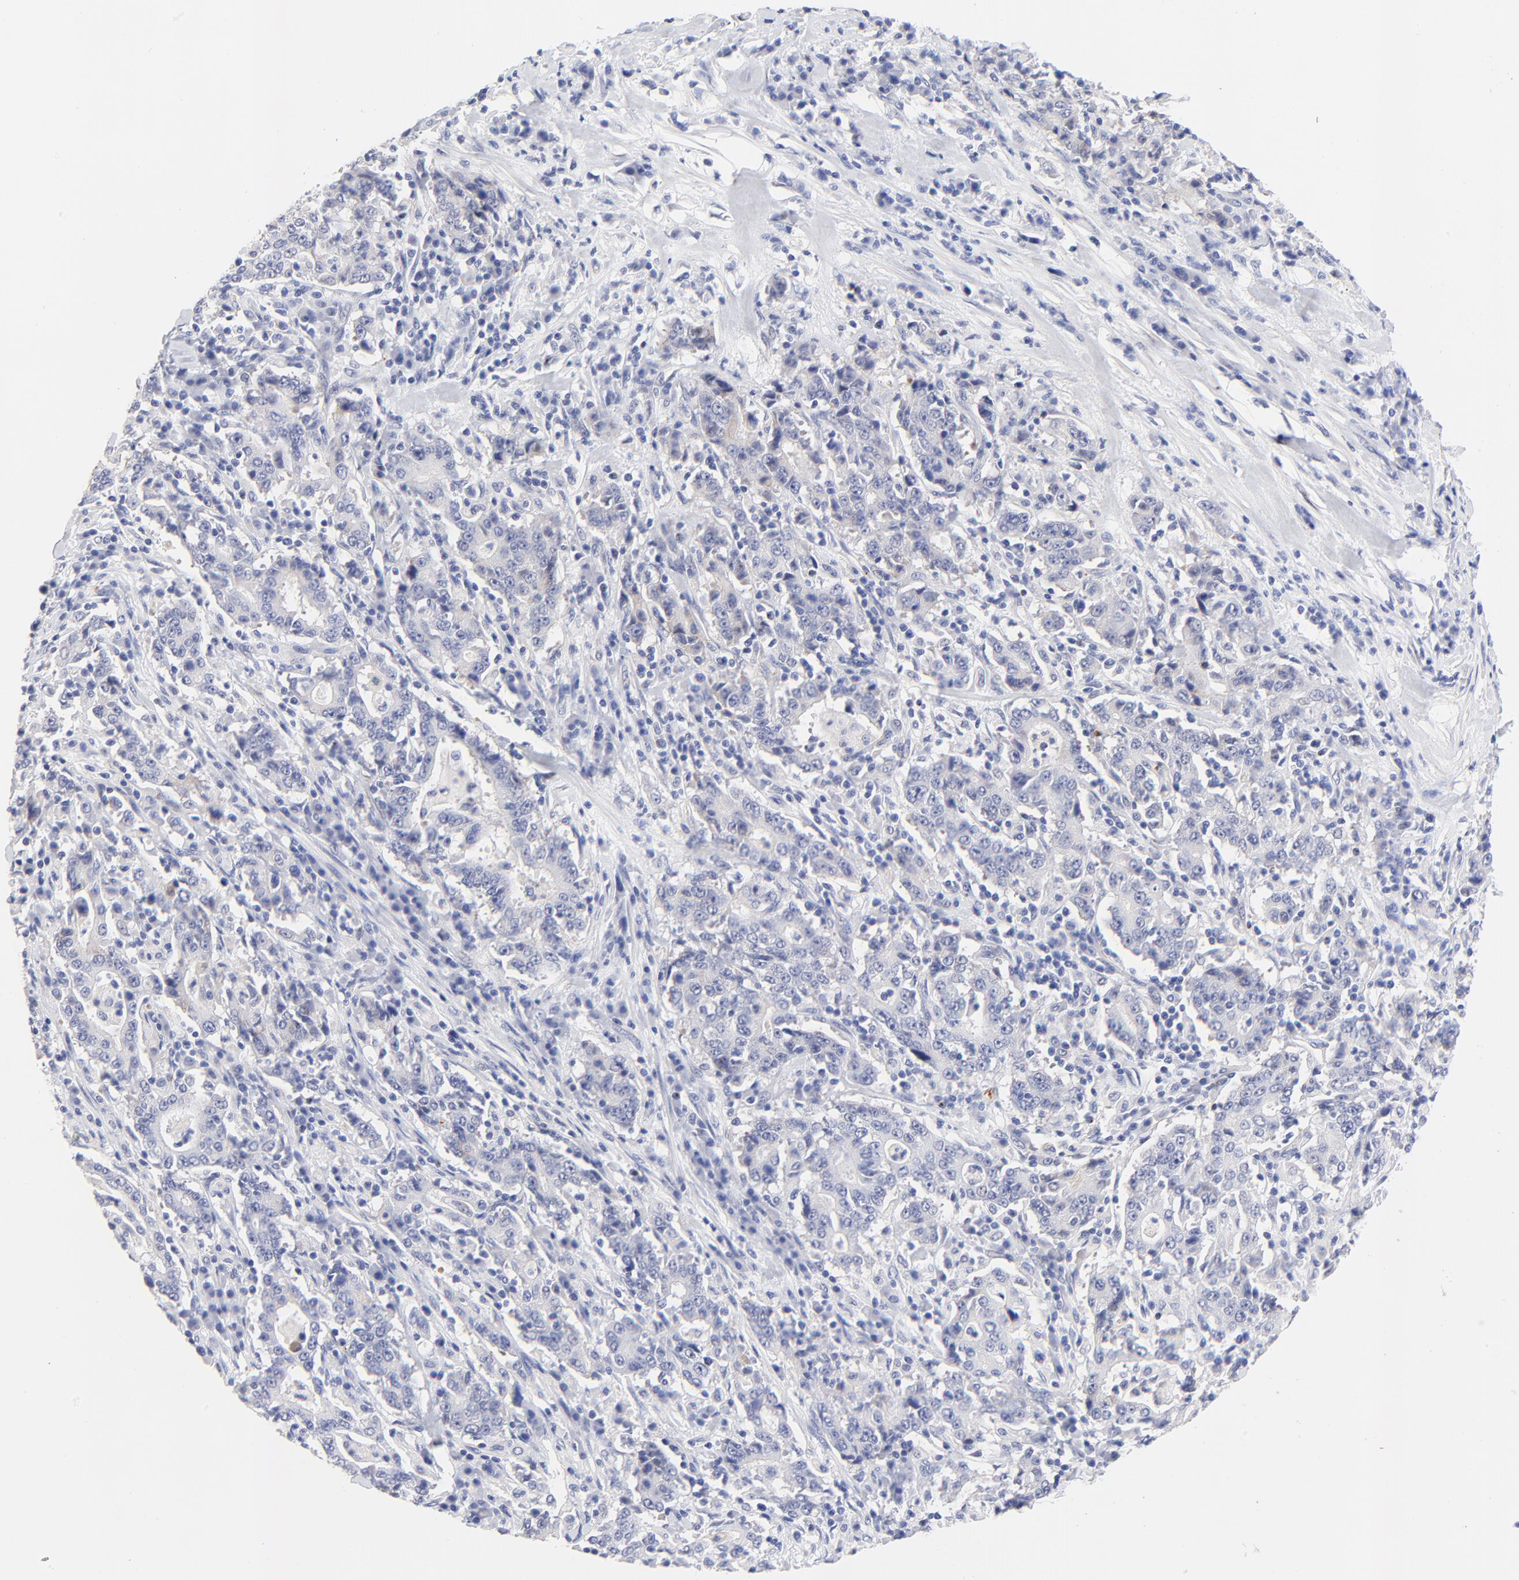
{"staining": {"intensity": "negative", "quantity": "none", "location": "none"}, "tissue": "stomach cancer", "cell_type": "Tumor cells", "image_type": "cancer", "snomed": [{"axis": "morphology", "description": "Normal tissue, NOS"}, {"axis": "morphology", "description": "Adenocarcinoma, NOS"}, {"axis": "topography", "description": "Stomach, upper"}, {"axis": "topography", "description": "Stomach"}], "caption": "Adenocarcinoma (stomach) stained for a protein using immunohistochemistry exhibits no staining tumor cells.", "gene": "FAM117B", "patient": {"sex": "male", "age": 59}}